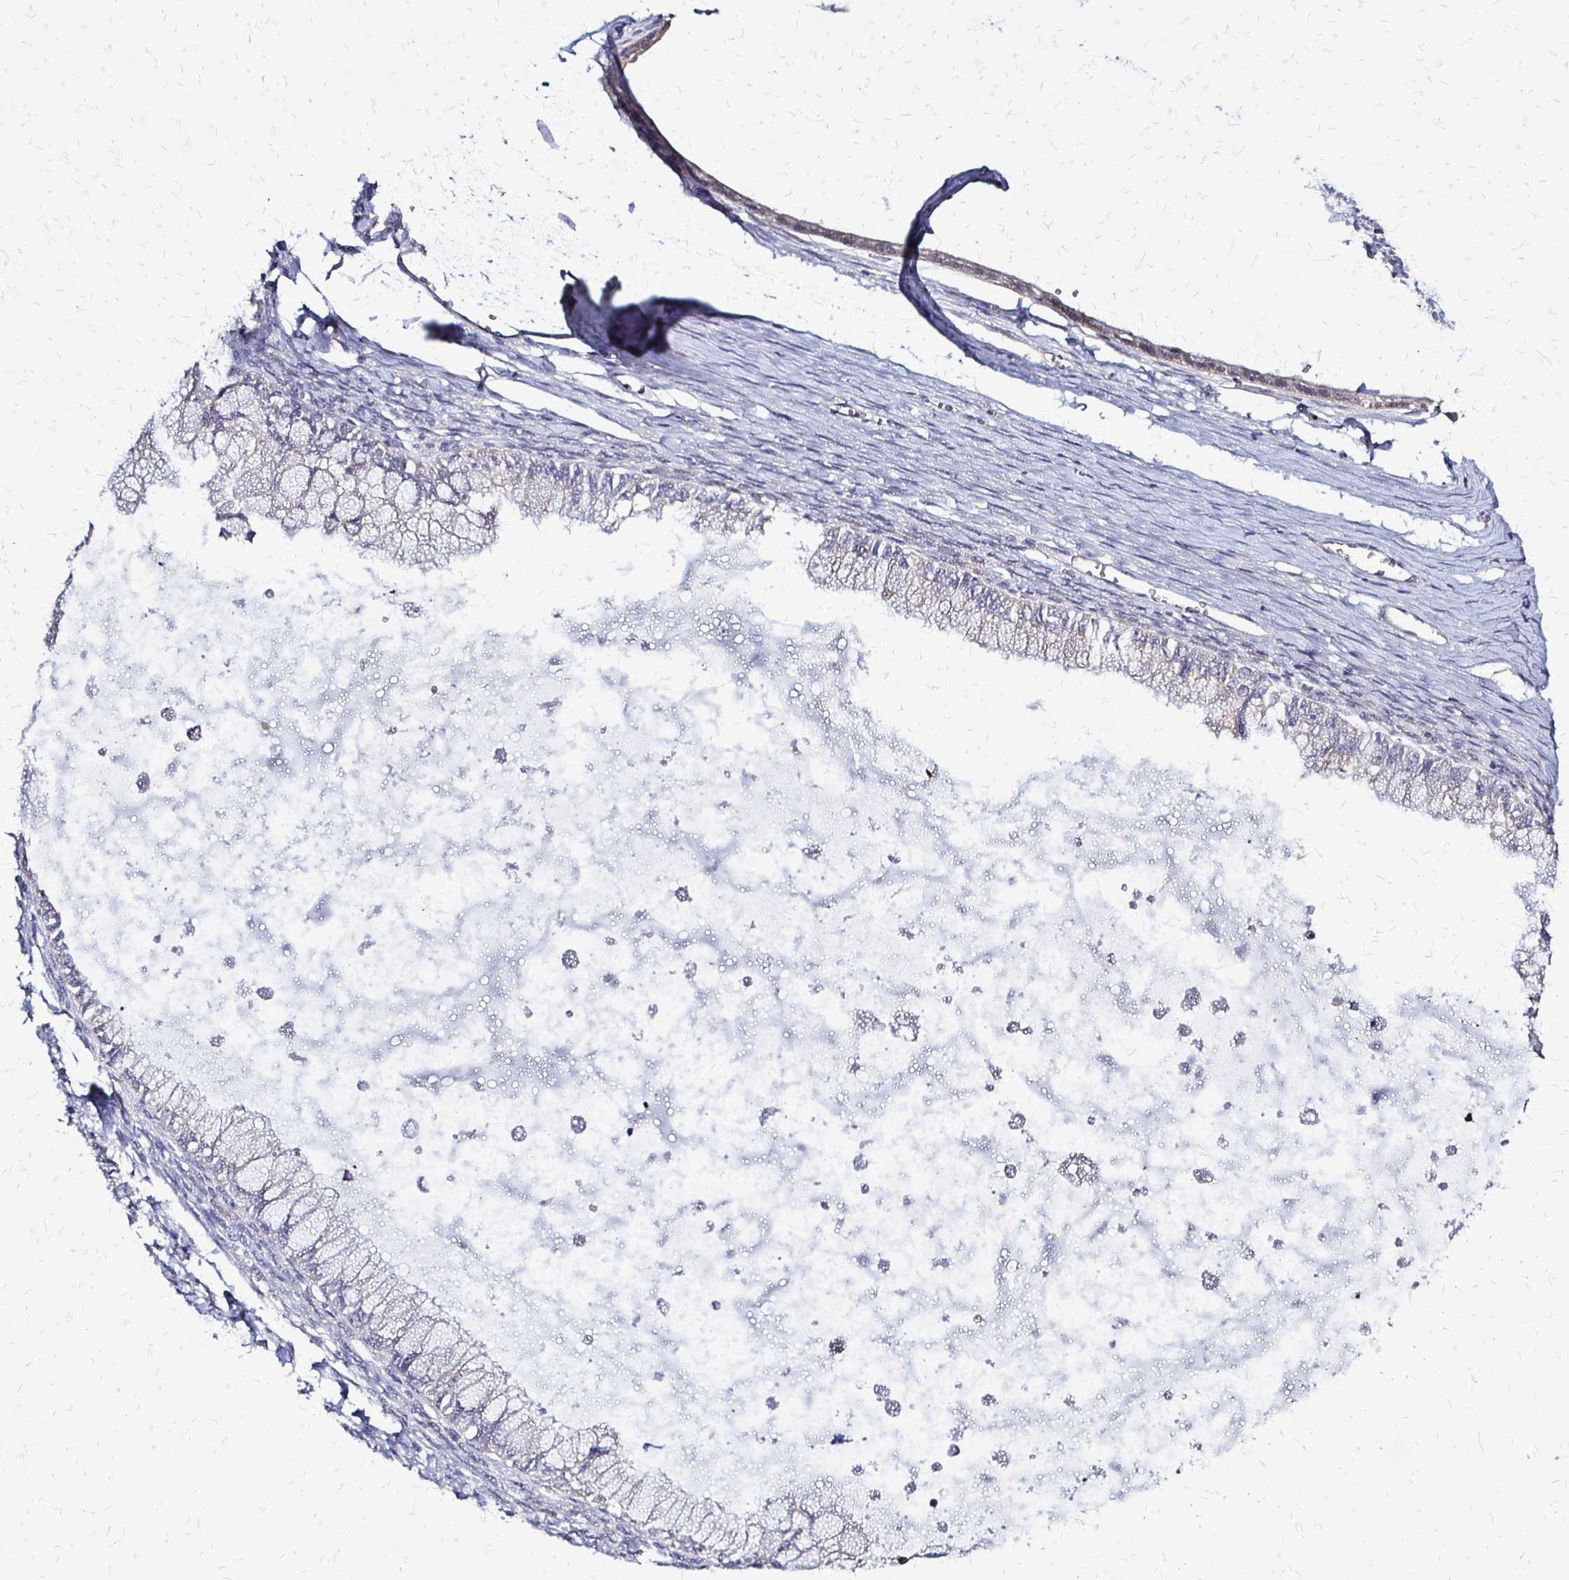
{"staining": {"intensity": "negative", "quantity": "none", "location": "none"}, "tissue": "ovarian cancer", "cell_type": "Tumor cells", "image_type": "cancer", "snomed": [{"axis": "morphology", "description": "Cystadenocarcinoma, mucinous, NOS"}, {"axis": "topography", "description": "Ovary"}], "caption": "IHC micrograph of ovarian mucinous cystadenocarcinoma stained for a protein (brown), which displays no expression in tumor cells. (Stains: DAB immunohistochemistry with hematoxylin counter stain, Microscopy: brightfield microscopy at high magnification).", "gene": "SLC9A9", "patient": {"sex": "female", "age": 34}}